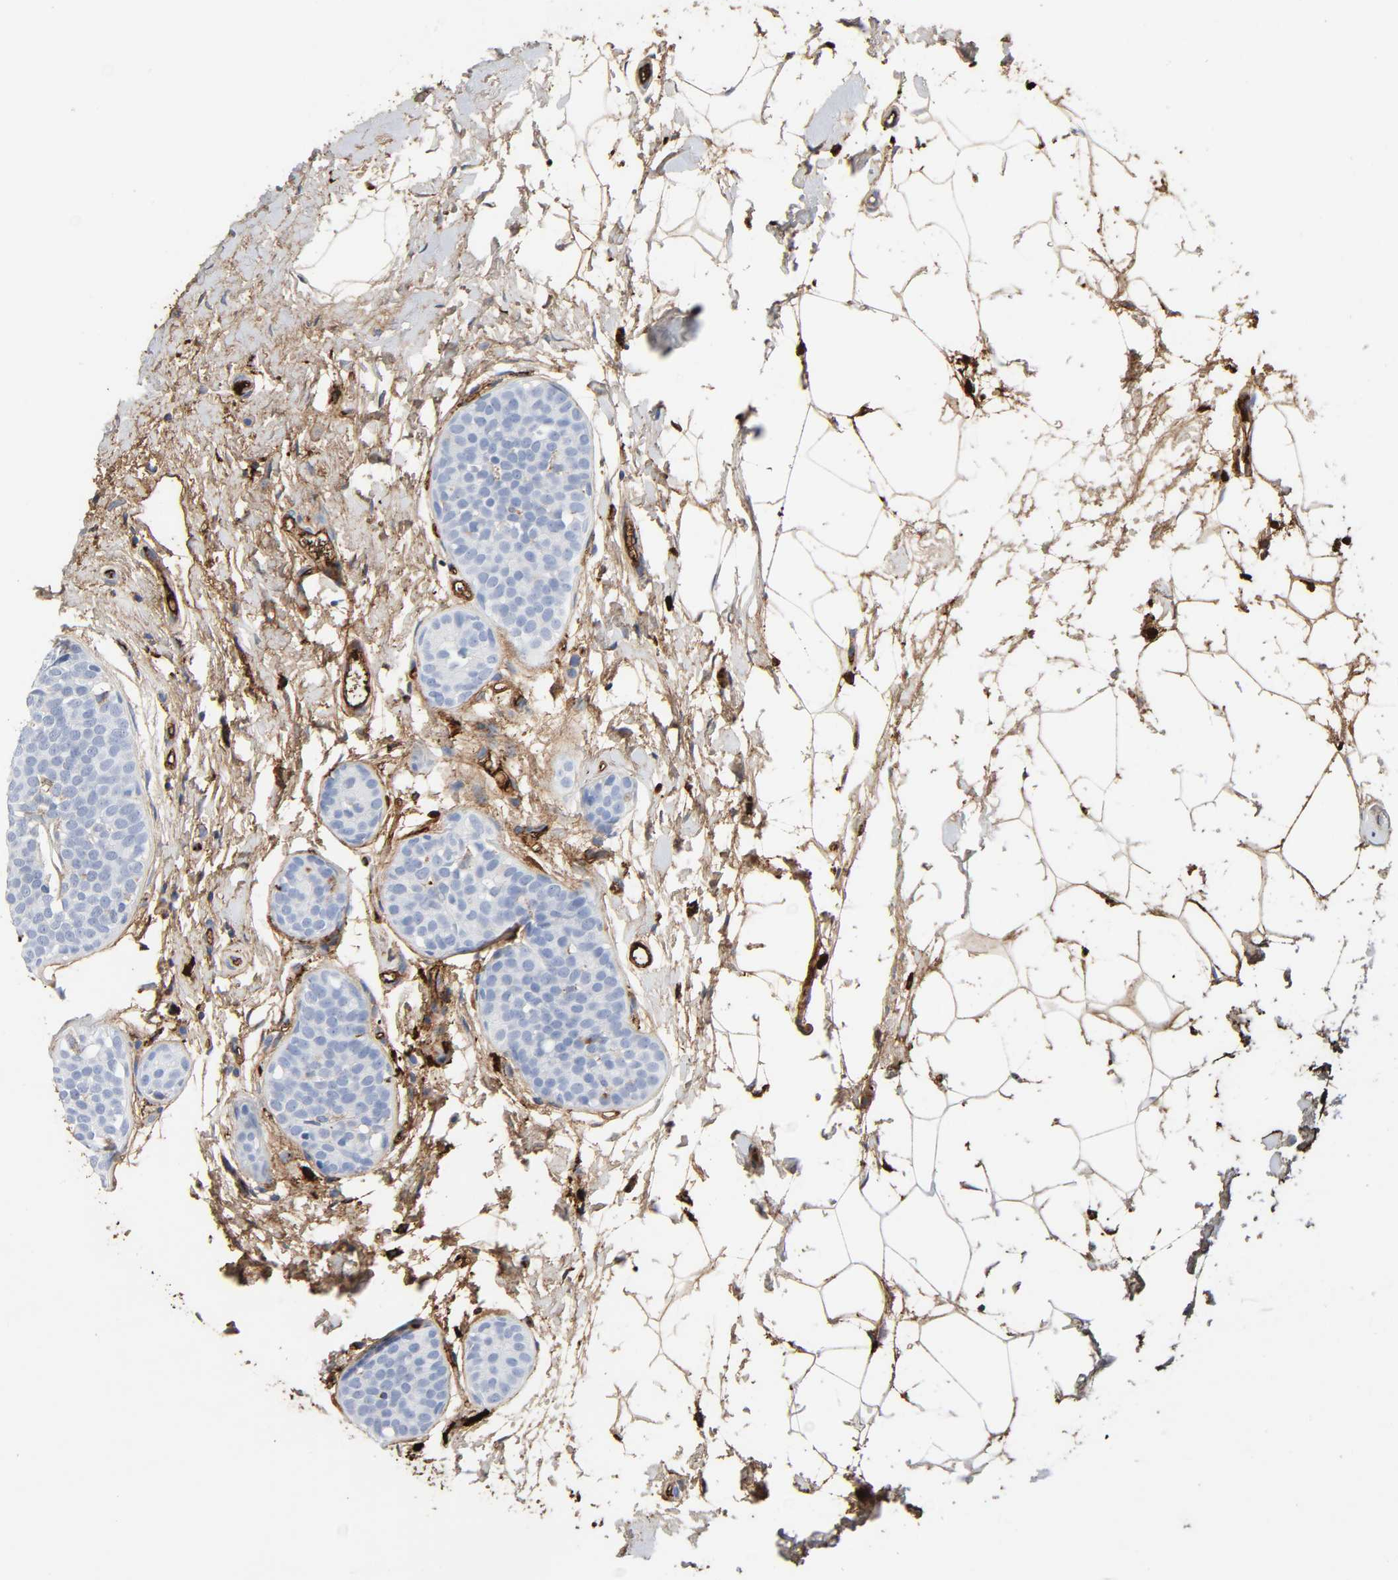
{"staining": {"intensity": "negative", "quantity": "none", "location": "none"}, "tissue": "breast cancer", "cell_type": "Tumor cells", "image_type": "cancer", "snomed": [{"axis": "morphology", "description": "Lobular carcinoma, in situ"}, {"axis": "morphology", "description": "Lobular carcinoma"}, {"axis": "topography", "description": "Breast"}], "caption": "Breast cancer (lobular carcinoma) stained for a protein using immunohistochemistry (IHC) shows no expression tumor cells.", "gene": "C3", "patient": {"sex": "female", "age": 41}}